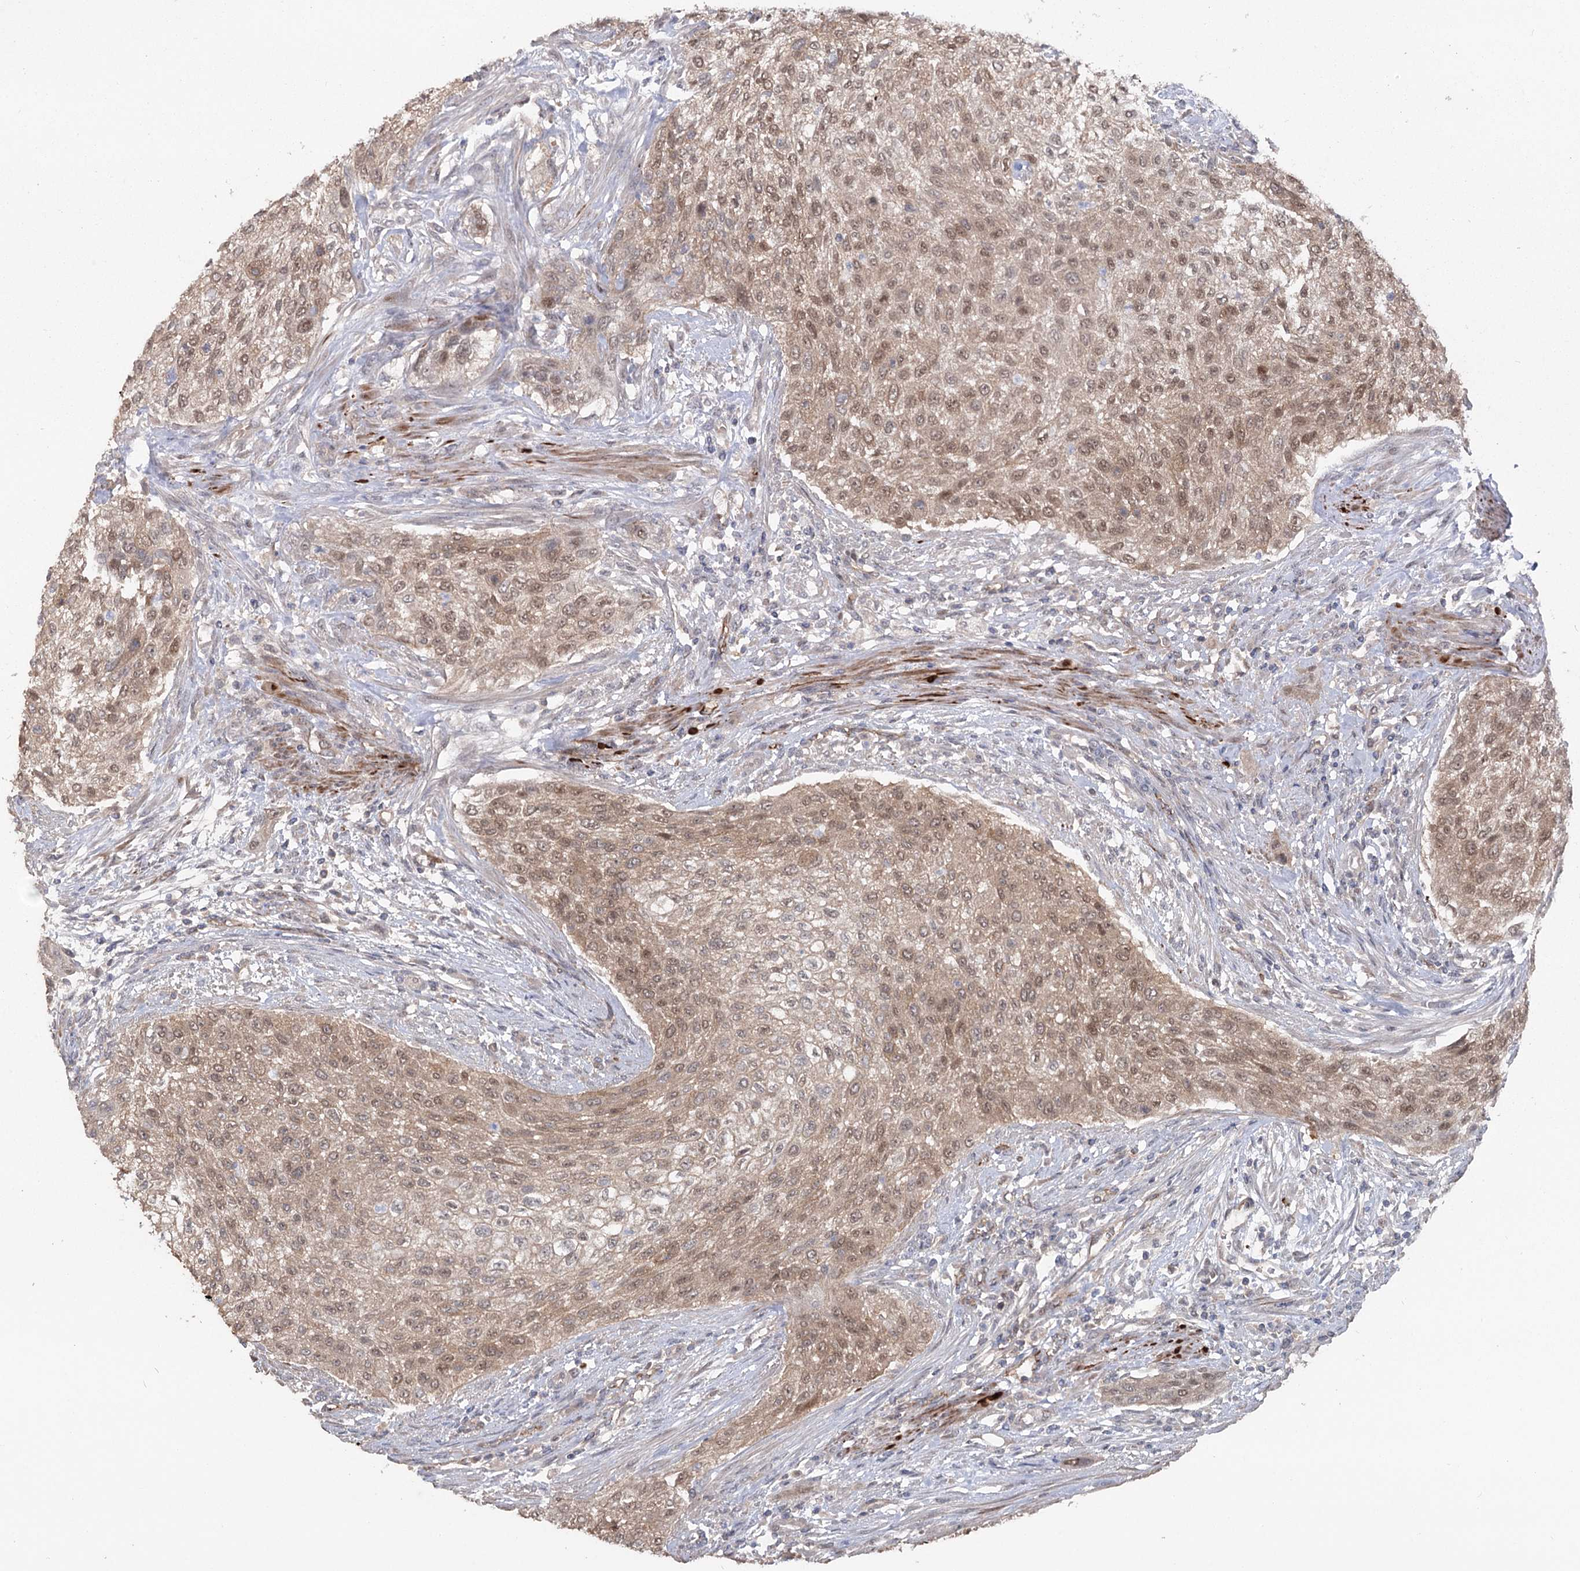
{"staining": {"intensity": "moderate", "quantity": ">75%", "location": "cytoplasmic/membranous,nuclear"}, "tissue": "urothelial cancer", "cell_type": "Tumor cells", "image_type": "cancer", "snomed": [{"axis": "morphology", "description": "Urothelial carcinoma, High grade"}, {"axis": "topography", "description": "Urinary bladder"}], "caption": "There is medium levels of moderate cytoplasmic/membranous and nuclear positivity in tumor cells of urothelial carcinoma (high-grade), as demonstrated by immunohistochemical staining (brown color).", "gene": "MAP3K13", "patient": {"sex": "male", "age": 35}}